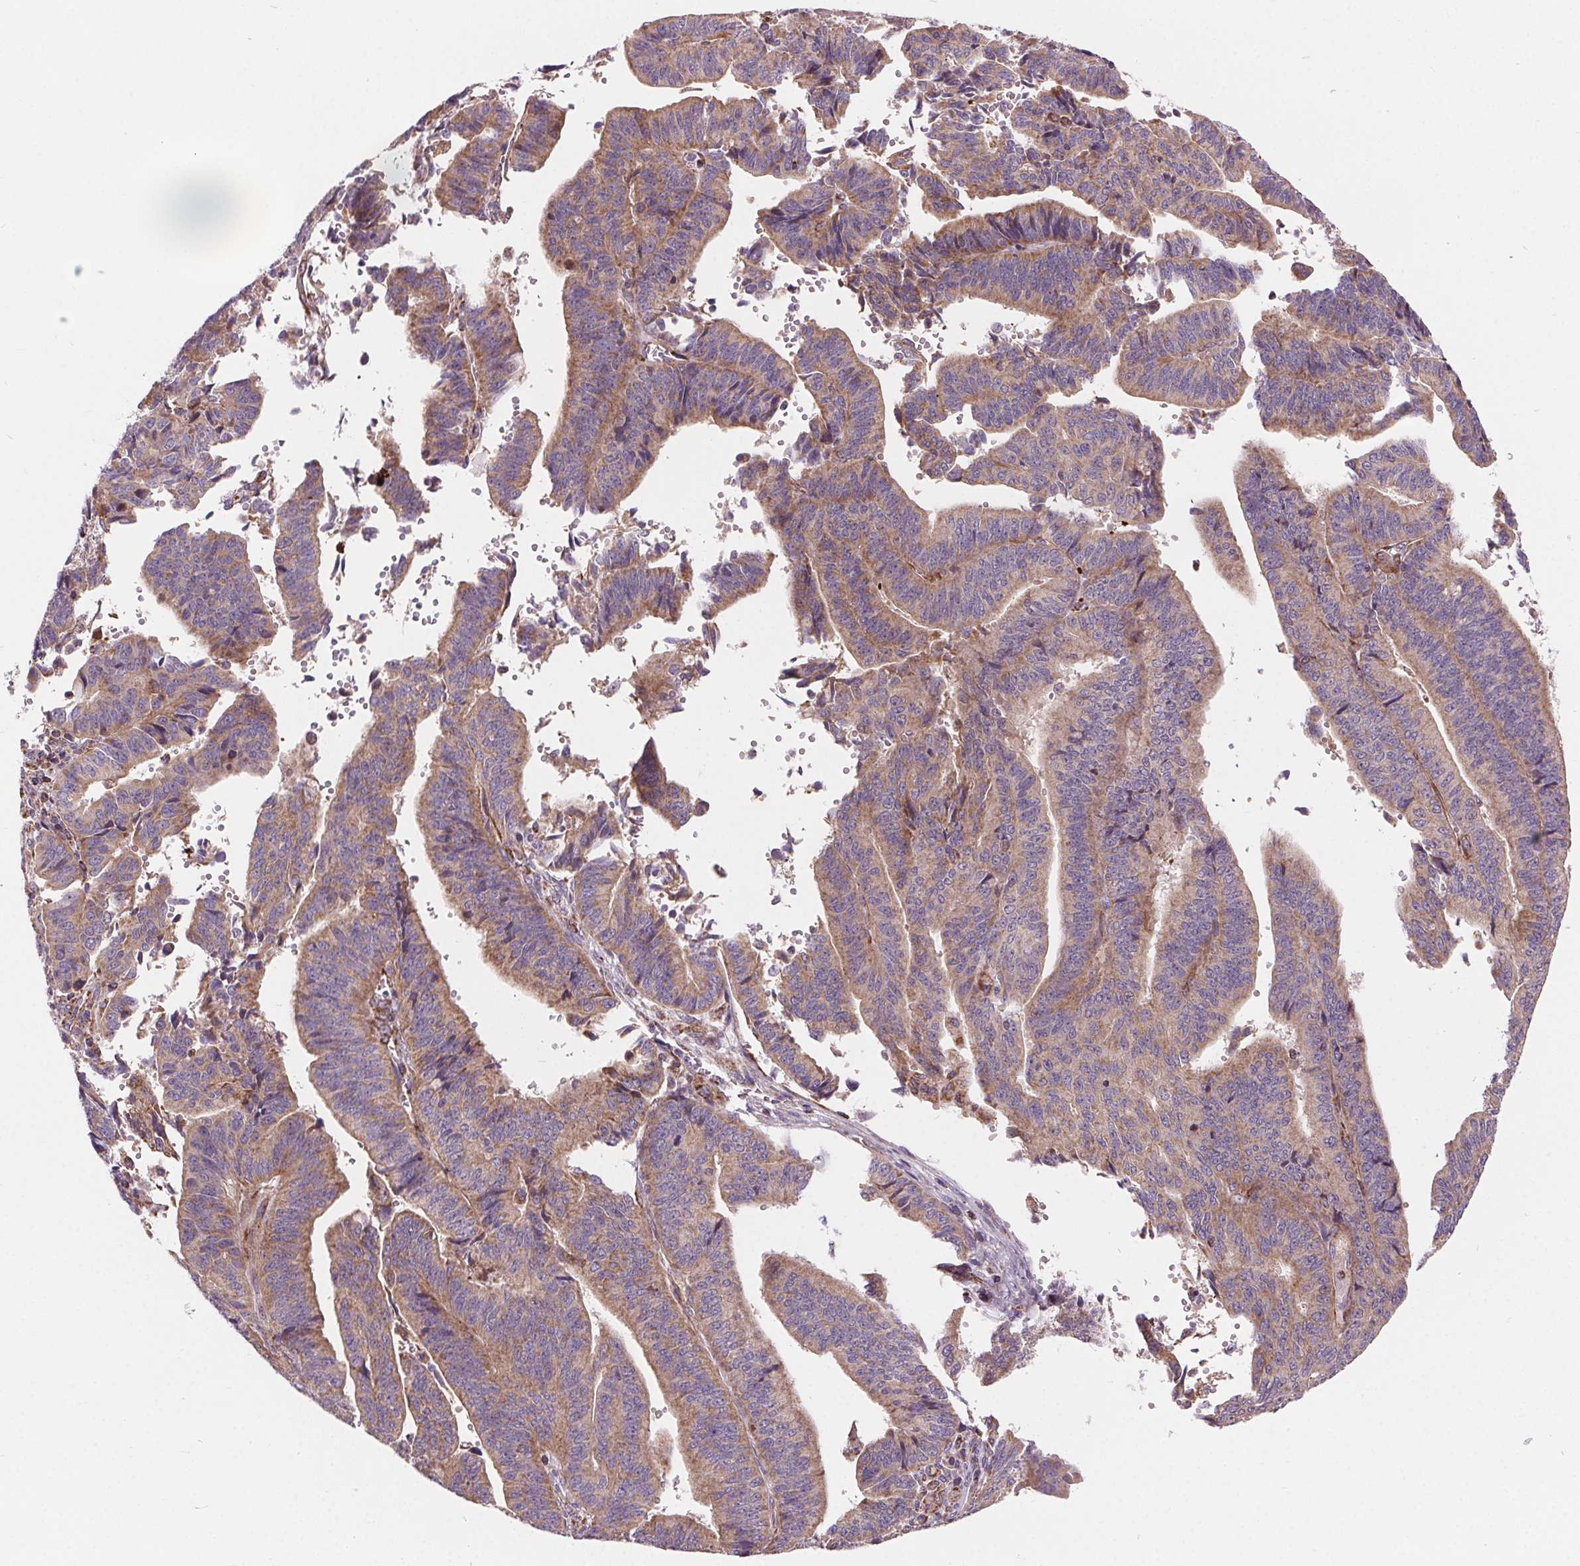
{"staining": {"intensity": "weak", "quantity": ">75%", "location": "cytoplasmic/membranous"}, "tissue": "endometrial cancer", "cell_type": "Tumor cells", "image_type": "cancer", "snomed": [{"axis": "morphology", "description": "Adenocarcinoma, NOS"}, {"axis": "topography", "description": "Endometrium"}], "caption": "High-magnification brightfield microscopy of endometrial cancer (adenocarcinoma) stained with DAB (brown) and counterstained with hematoxylin (blue). tumor cells exhibit weak cytoplasmic/membranous positivity is seen in about>75% of cells.", "gene": "GOLT1B", "patient": {"sex": "female", "age": 65}}